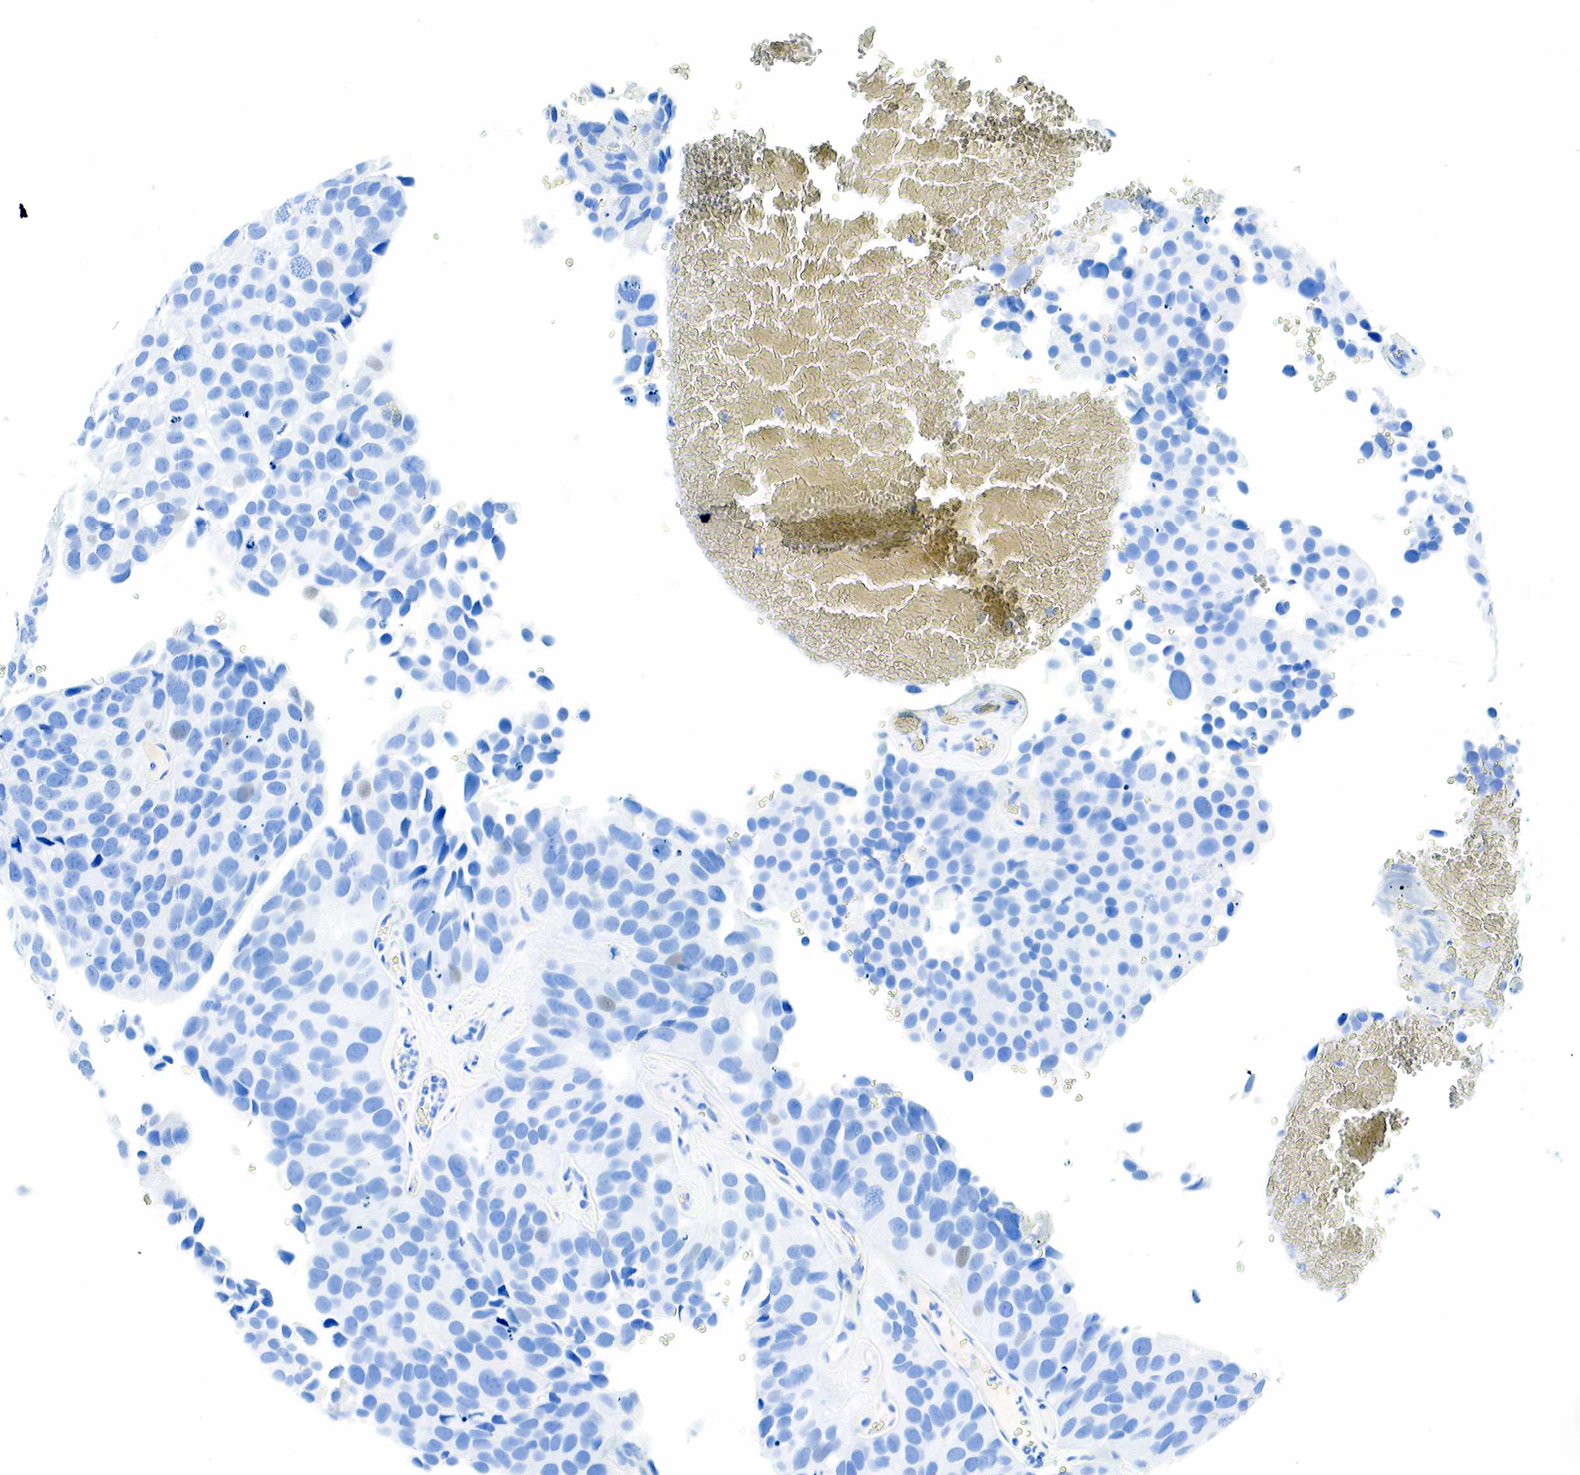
{"staining": {"intensity": "negative", "quantity": "none", "location": "none"}, "tissue": "urothelial cancer", "cell_type": "Tumor cells", "image_type": "cancer", "snomed": [{"axis": "morphology", "description": "Urothelial carcinoma, High grade"}, {"axis": "topography", "description": "Urinary bladder"}], "caption": "DAB immunohistochemical staining of human urothelial cancer shows no significant positivity in tumor cells.", "gene": "INHA", "patient": {"sex": "male", "age": 72}}